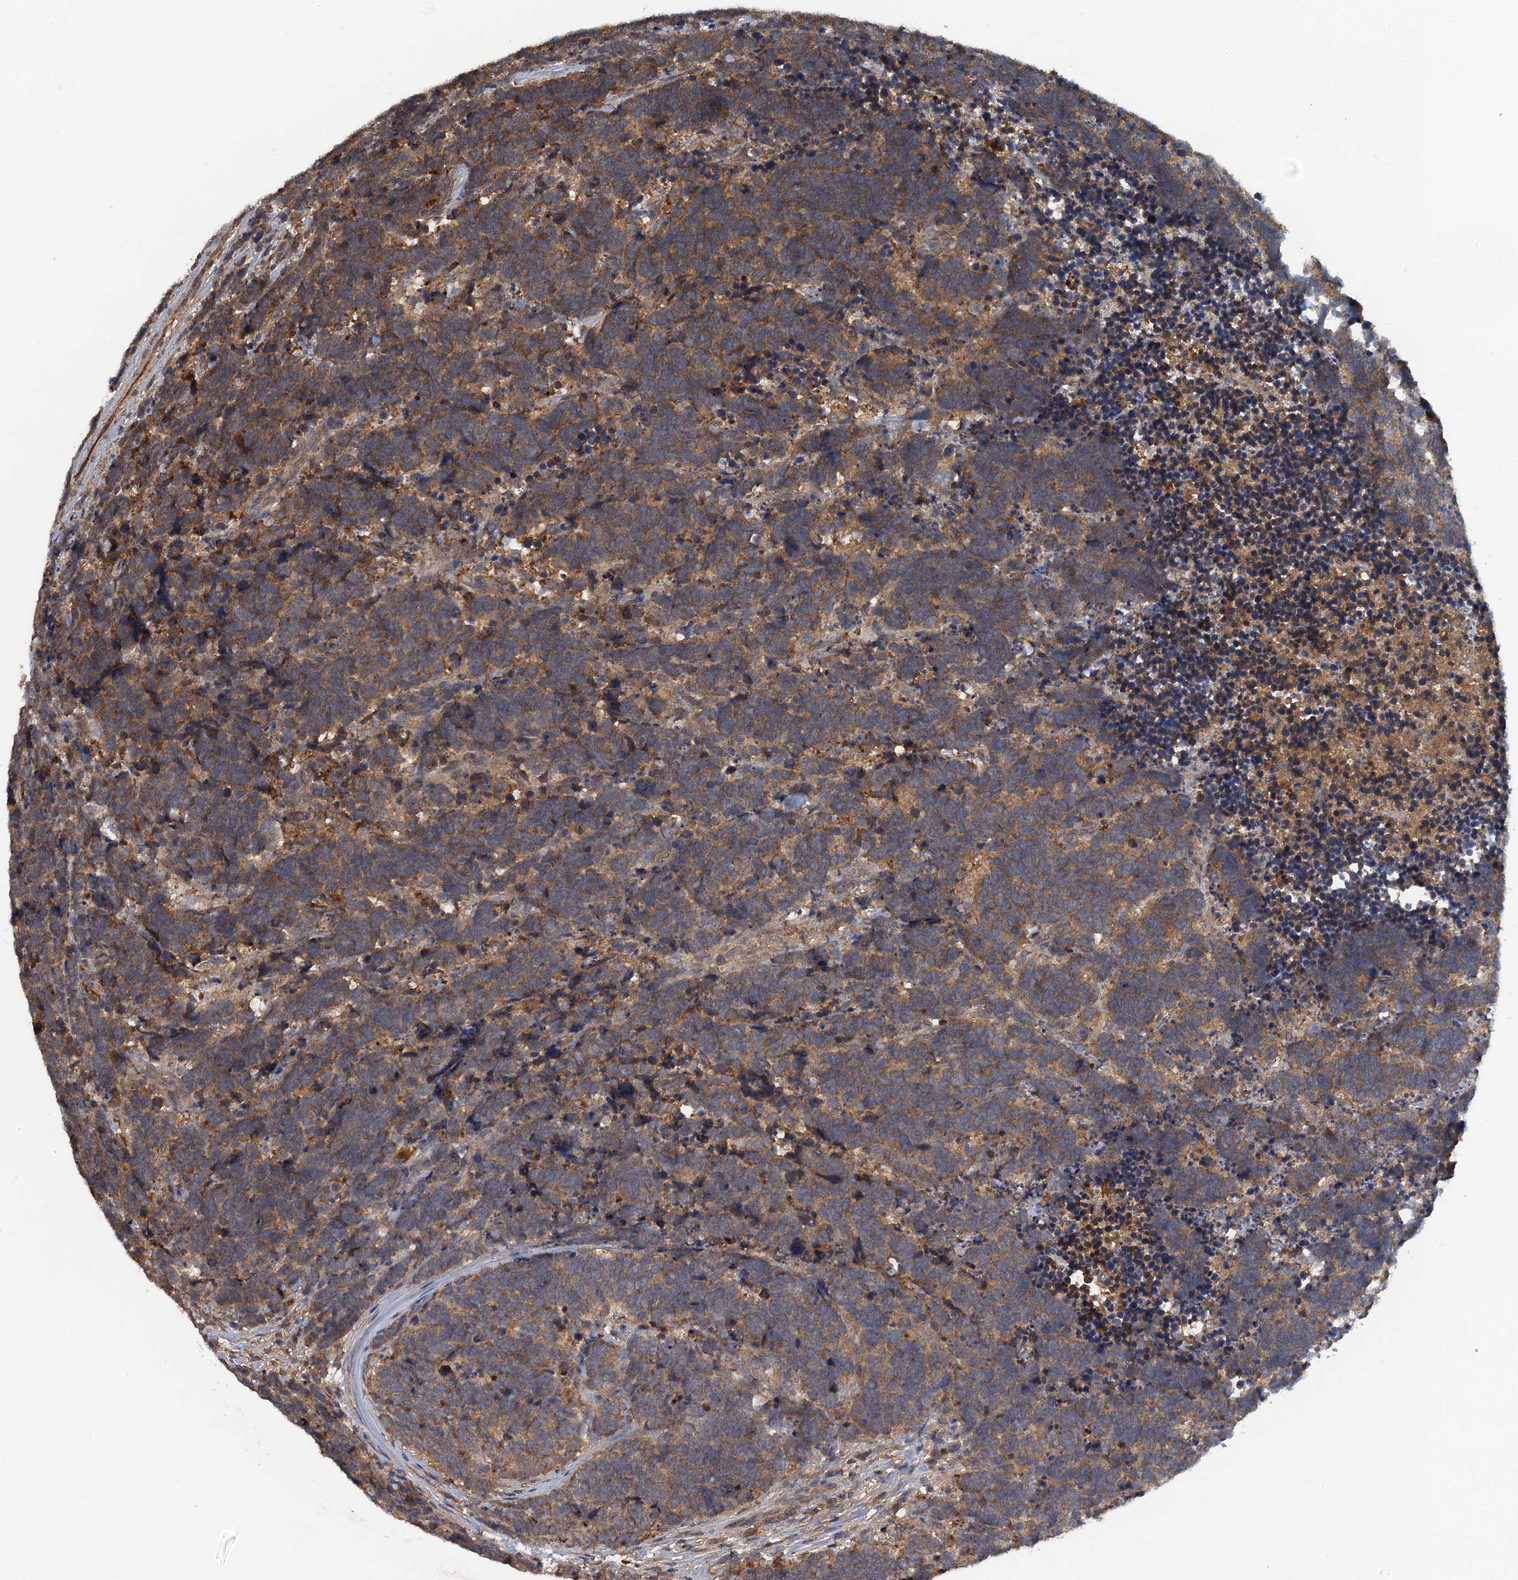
{"staining": {"intensity": "moderate", "quantity": ">75%", "location": "cytoplasmic/membranous"}, "tissue": "carcinoid", "cell_type": "Tumor cells", "image_type": "cancer", "snomed": [{"axis": "morphology", "description": "Carcinoma, NOS"}, {"axis": "morphology", "description": "Carcinoid, malignant, NOS"}, {"axis": "topography", "description": "Urinary bladder"}], "caption": "Immunohistochemical staining of human carcinoid exhibits moderate cytoplasmic/membranous protein expression in approximately >75% of tumor cells.", "gene": "HAPLN3", "patient": {"sex": "male", "age": 57}}